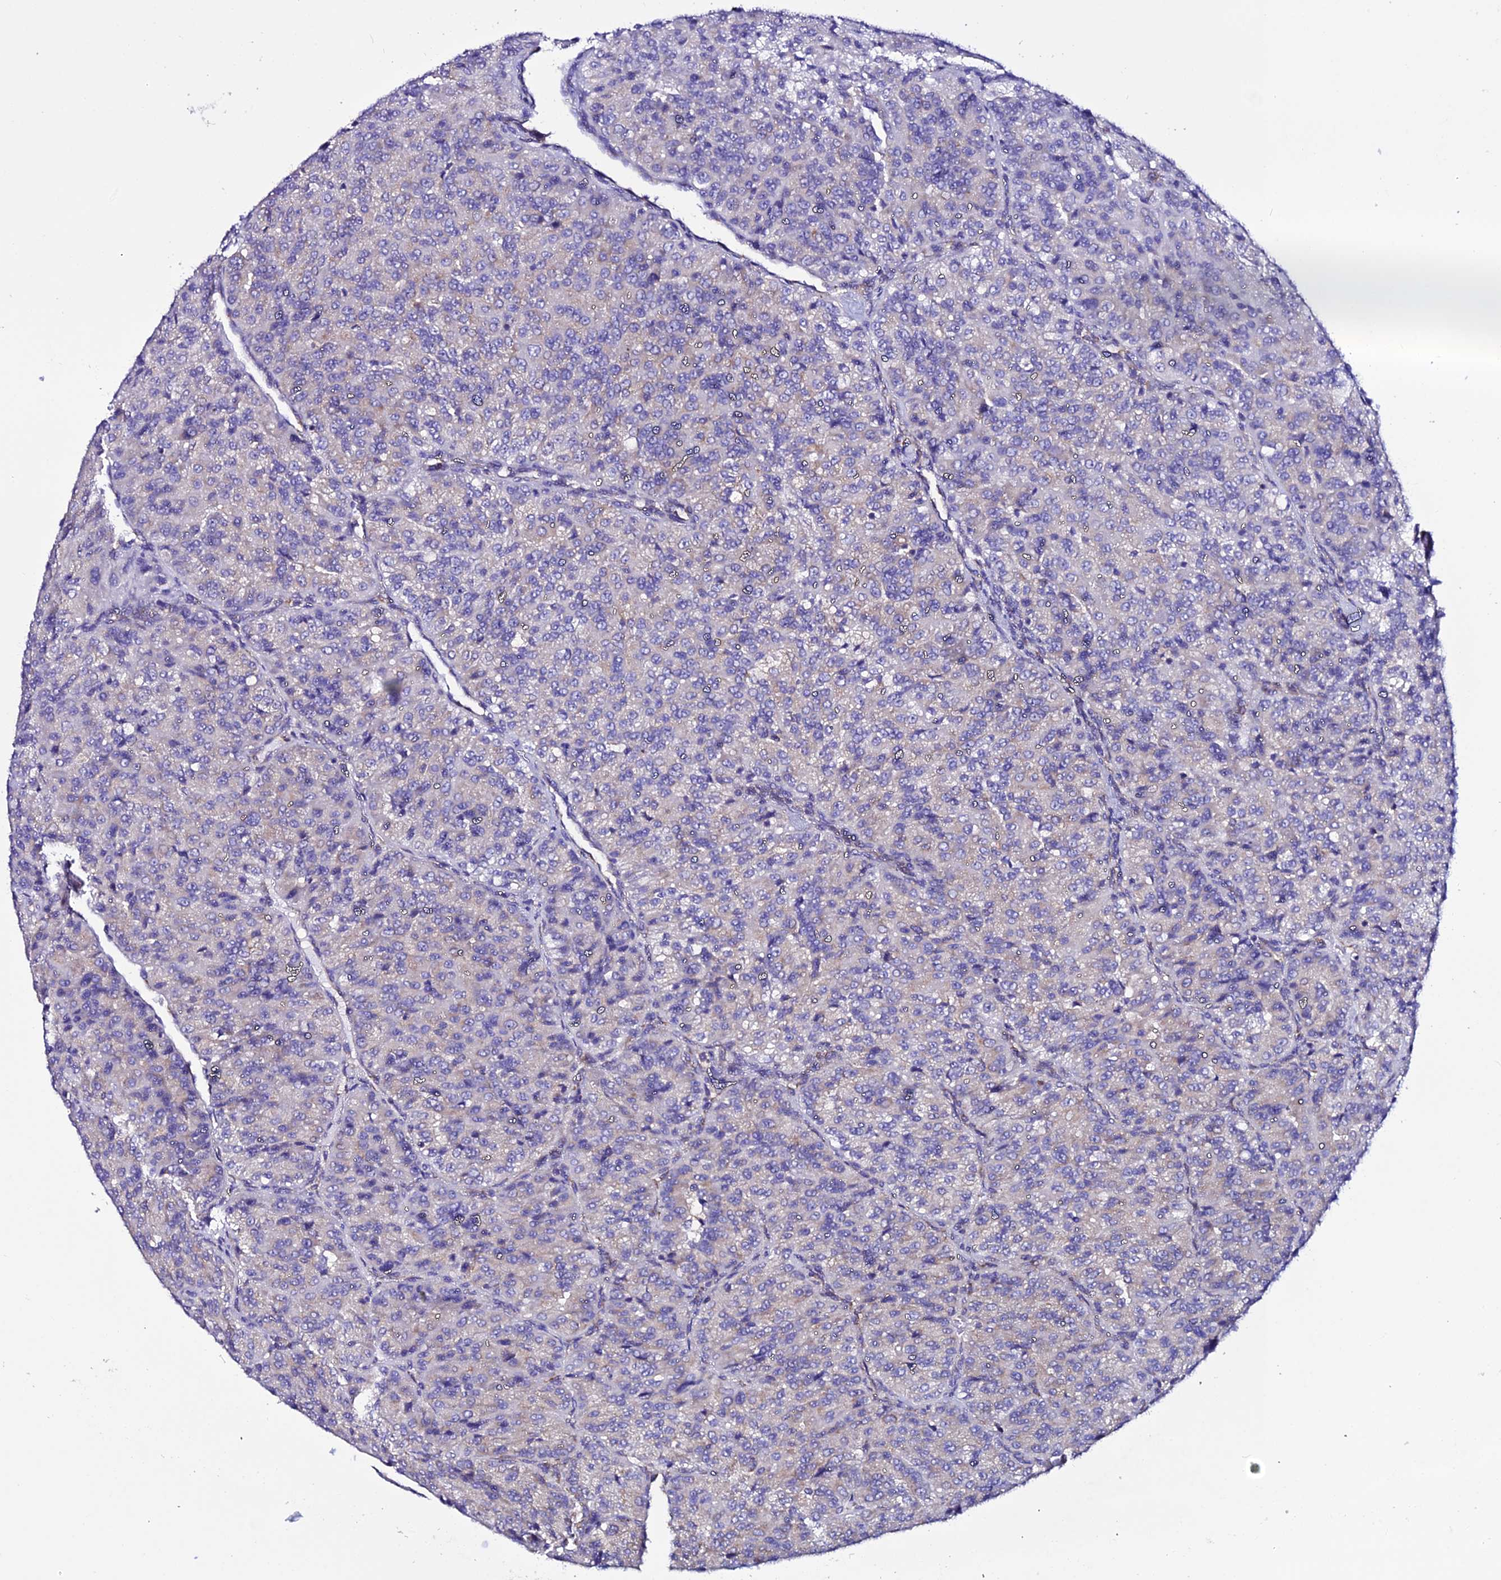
{"staining": {"intensity": "negative", "quantity": "none", "location": "none"}, "tissue": "renal cancer", "cell_type": "Tumor cells", "image_type": "cancer", "snomed": [{"axis": "morphology", "description": "Adenocarcinoma, NOS"}, {"axis": "topography", "description": "Kidney"}], "caption": "Immunohistochemistry (IHC) of human renal adenocarcinoma shows no expression in tumor cells.", "gene": "EEF1G", "patient": {"sex": "female", "age": 63}}